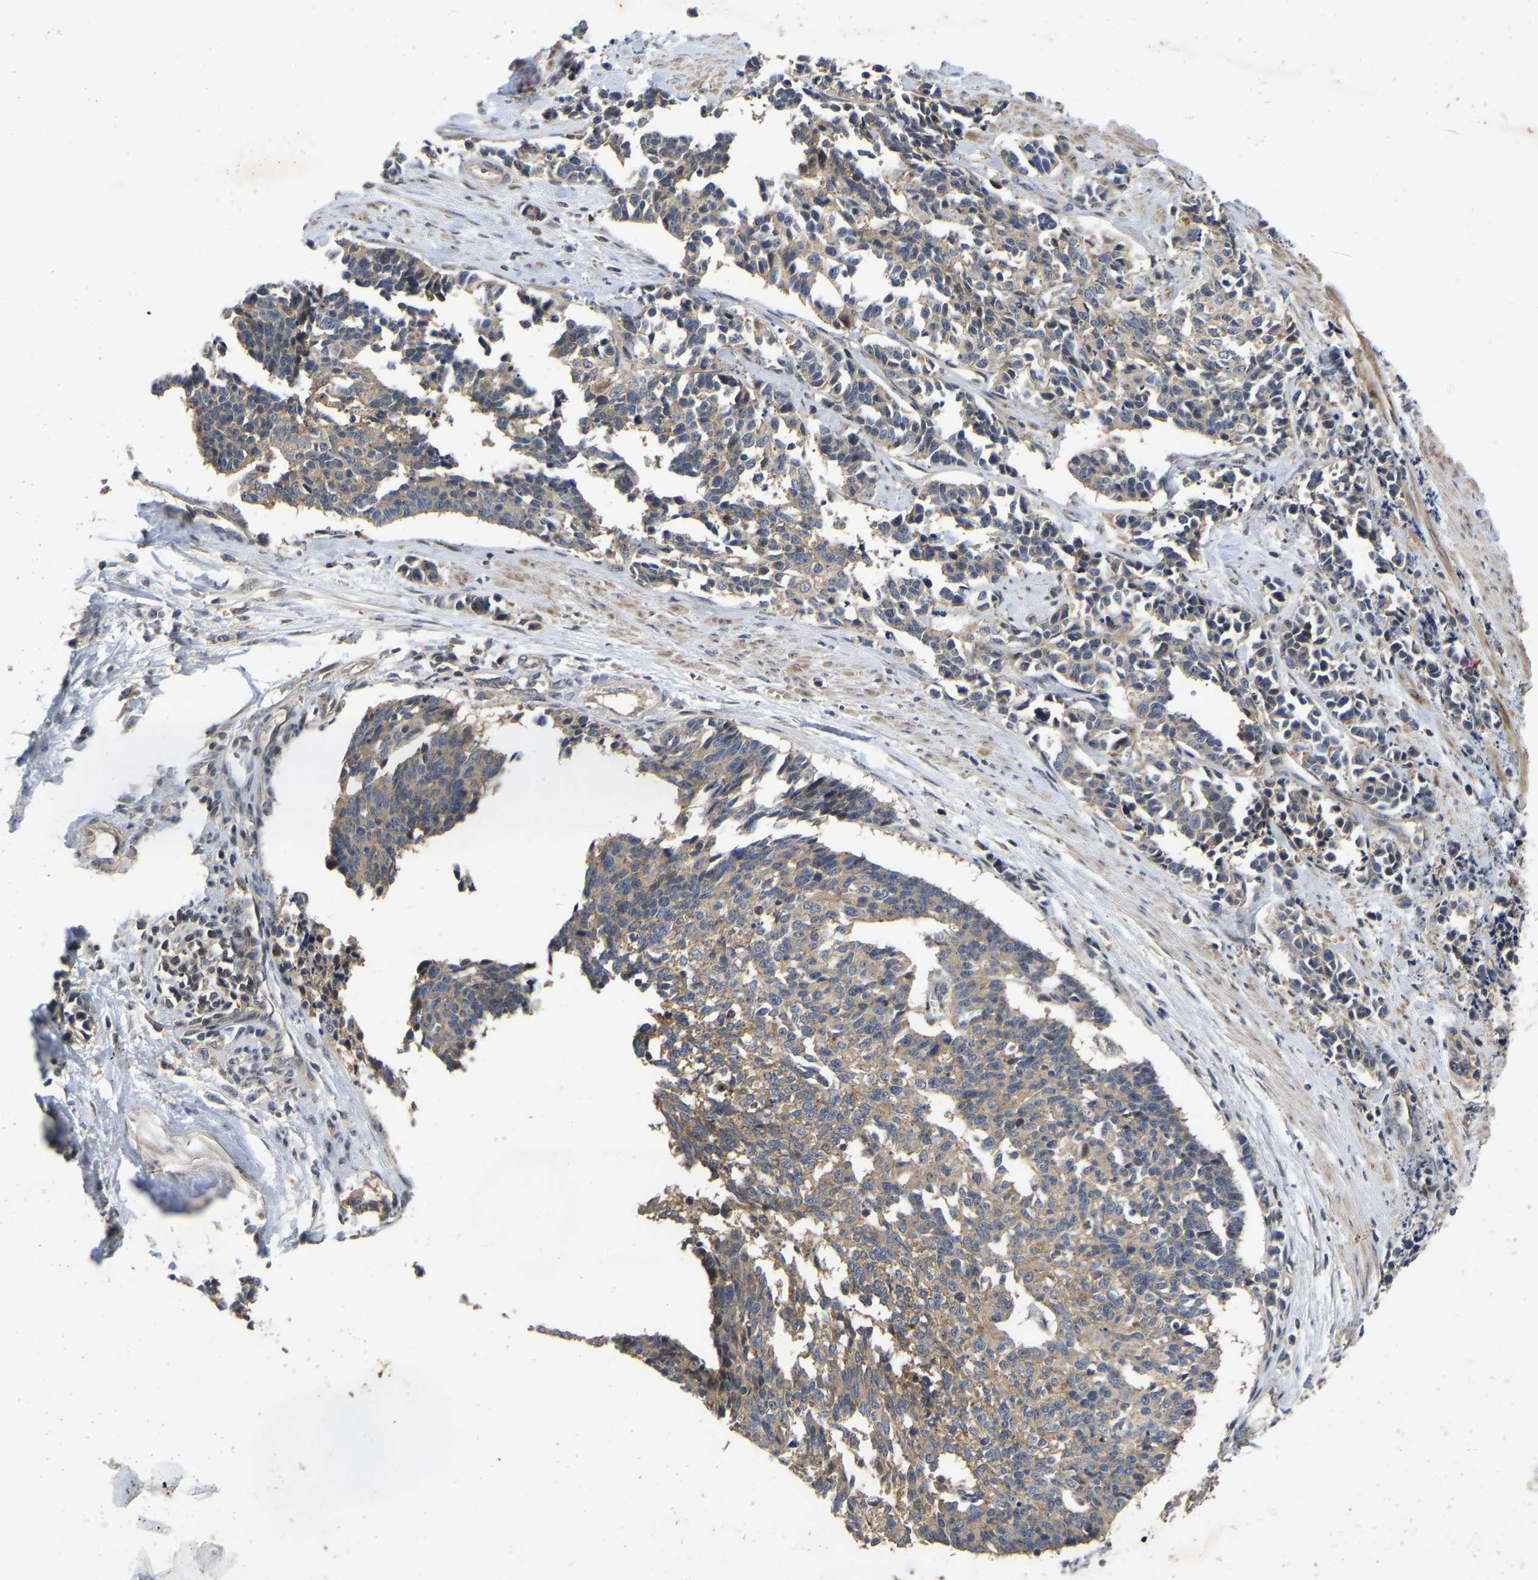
{"staining": {"intensity": "weak", "quantity": ">75%", "location": "cytoplasmic/membranous"}, "tissue": "cervical cancer", "cell_type": "Tumor cells", "image_type": "cancer", "snomed": [{"axis": "morphology", "description": "Squamous cell carcinoma, NOS"}, {"axis": "topography", "description": "Cervix"}], "caption": "Squamous cell carcinoma (cervical) tissue displays weak cytoplasmic/membranous positivity in about >75% of tumor cells (DAB IHC with brightfield microscopy, high magnification).", "gene": "PRDM14", "patient": {"sex": "female", "age": 35}}